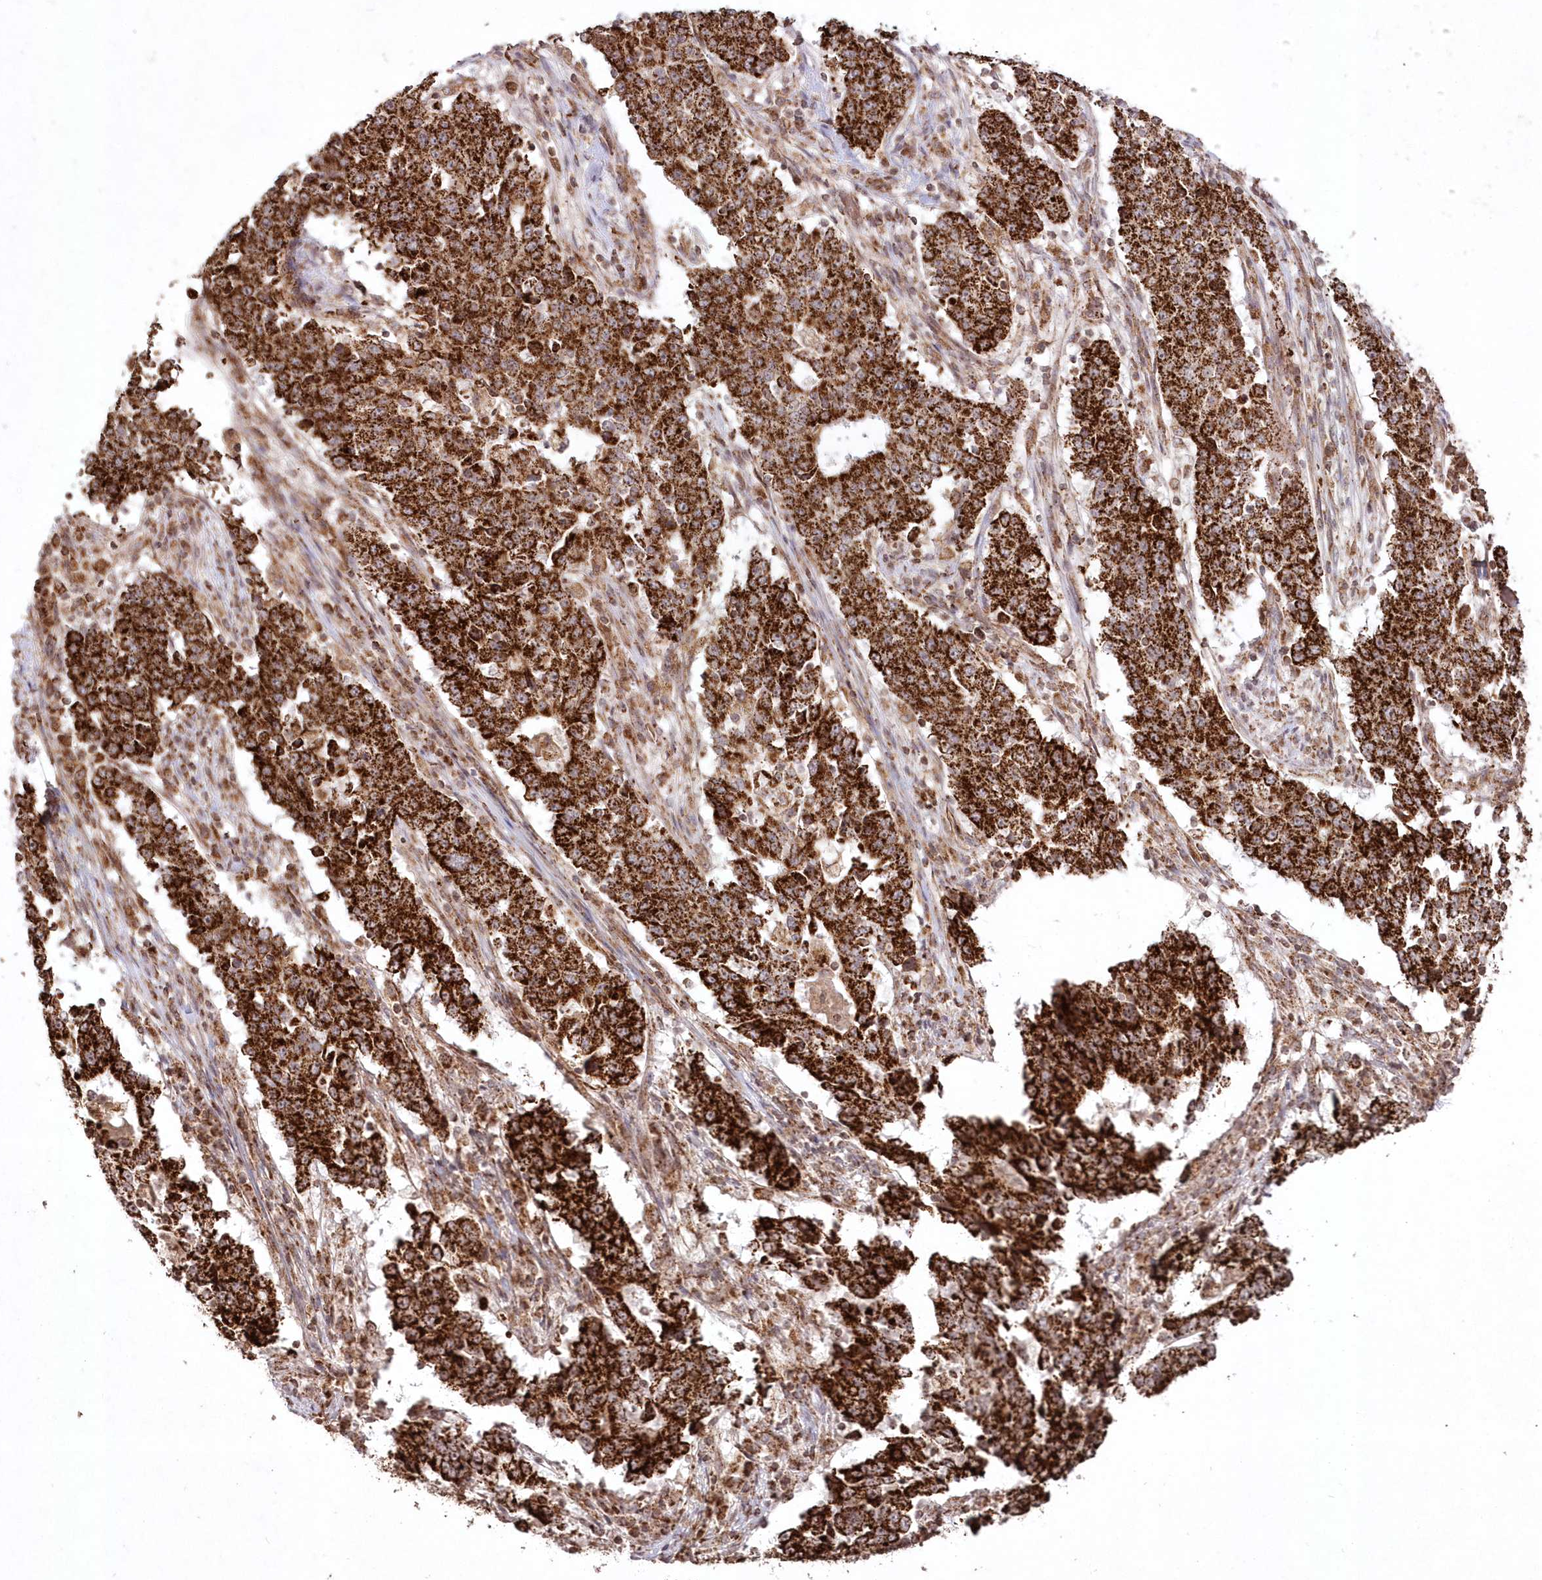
{"staining": {"intensity": "strong", "quantity": ">75%", "location": "cytoplasmic/membranous"}, "tissue": "stomach cancer", "cell_type": "Tumor cells", "image_type": "cancer", "snomed": [{"axis": "morphology", "description": "Adenocarcinoma, NOS"}, {"axis": "topography", "description": "Stomach"}], "caption": "Immunohistochemical staining of adenocarcinoma (stomach) displays high levels of strong cytoplasmic/membranous protein positivity in approximately >75% of tumor cells.", "gene": "LRPPRC", "patient": {"sex": "male", "age": 59}}